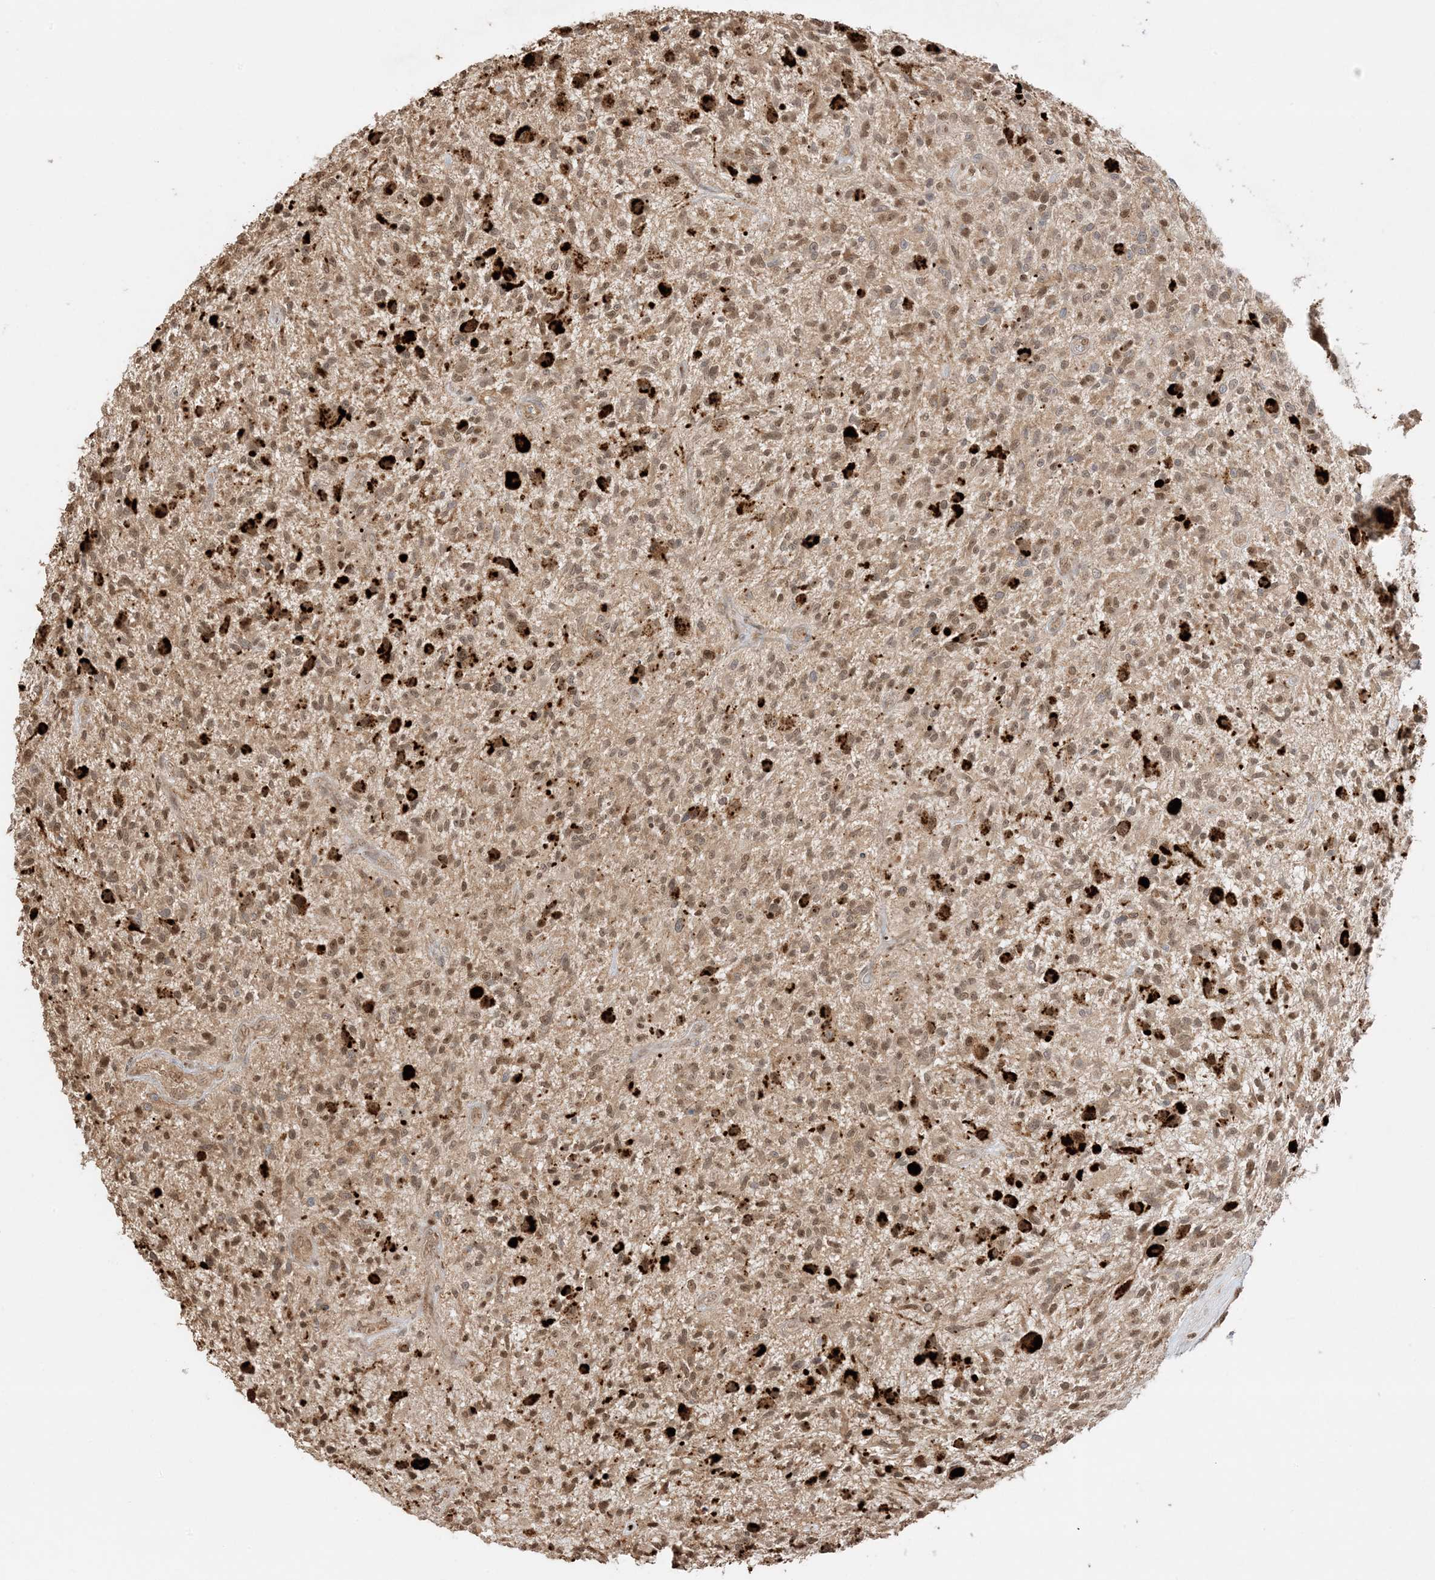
{"staining": {"intensity": "moderate", "quantity": ">75%", "location": "cytoplasmic/membranous,nuclear"}, "tissue": "glioma", "cell_type": "Tumor cells", "image_type": "cancer", "snomed": [{"axis": "morphology", "description": "Glioma, malignant, High grade"}, {"axis": "topography", "description": "Brain"}], "caption": "Immunohistochemistry histopathology image of human glioma stained for a protein (brown), which shows medium levels of moderate cytoplasmic/membranous and nuclear staining in approximately >75% of tumor cells.", "gene": "ZBTB41", "patient": {"sex": "male", "age": 47}}